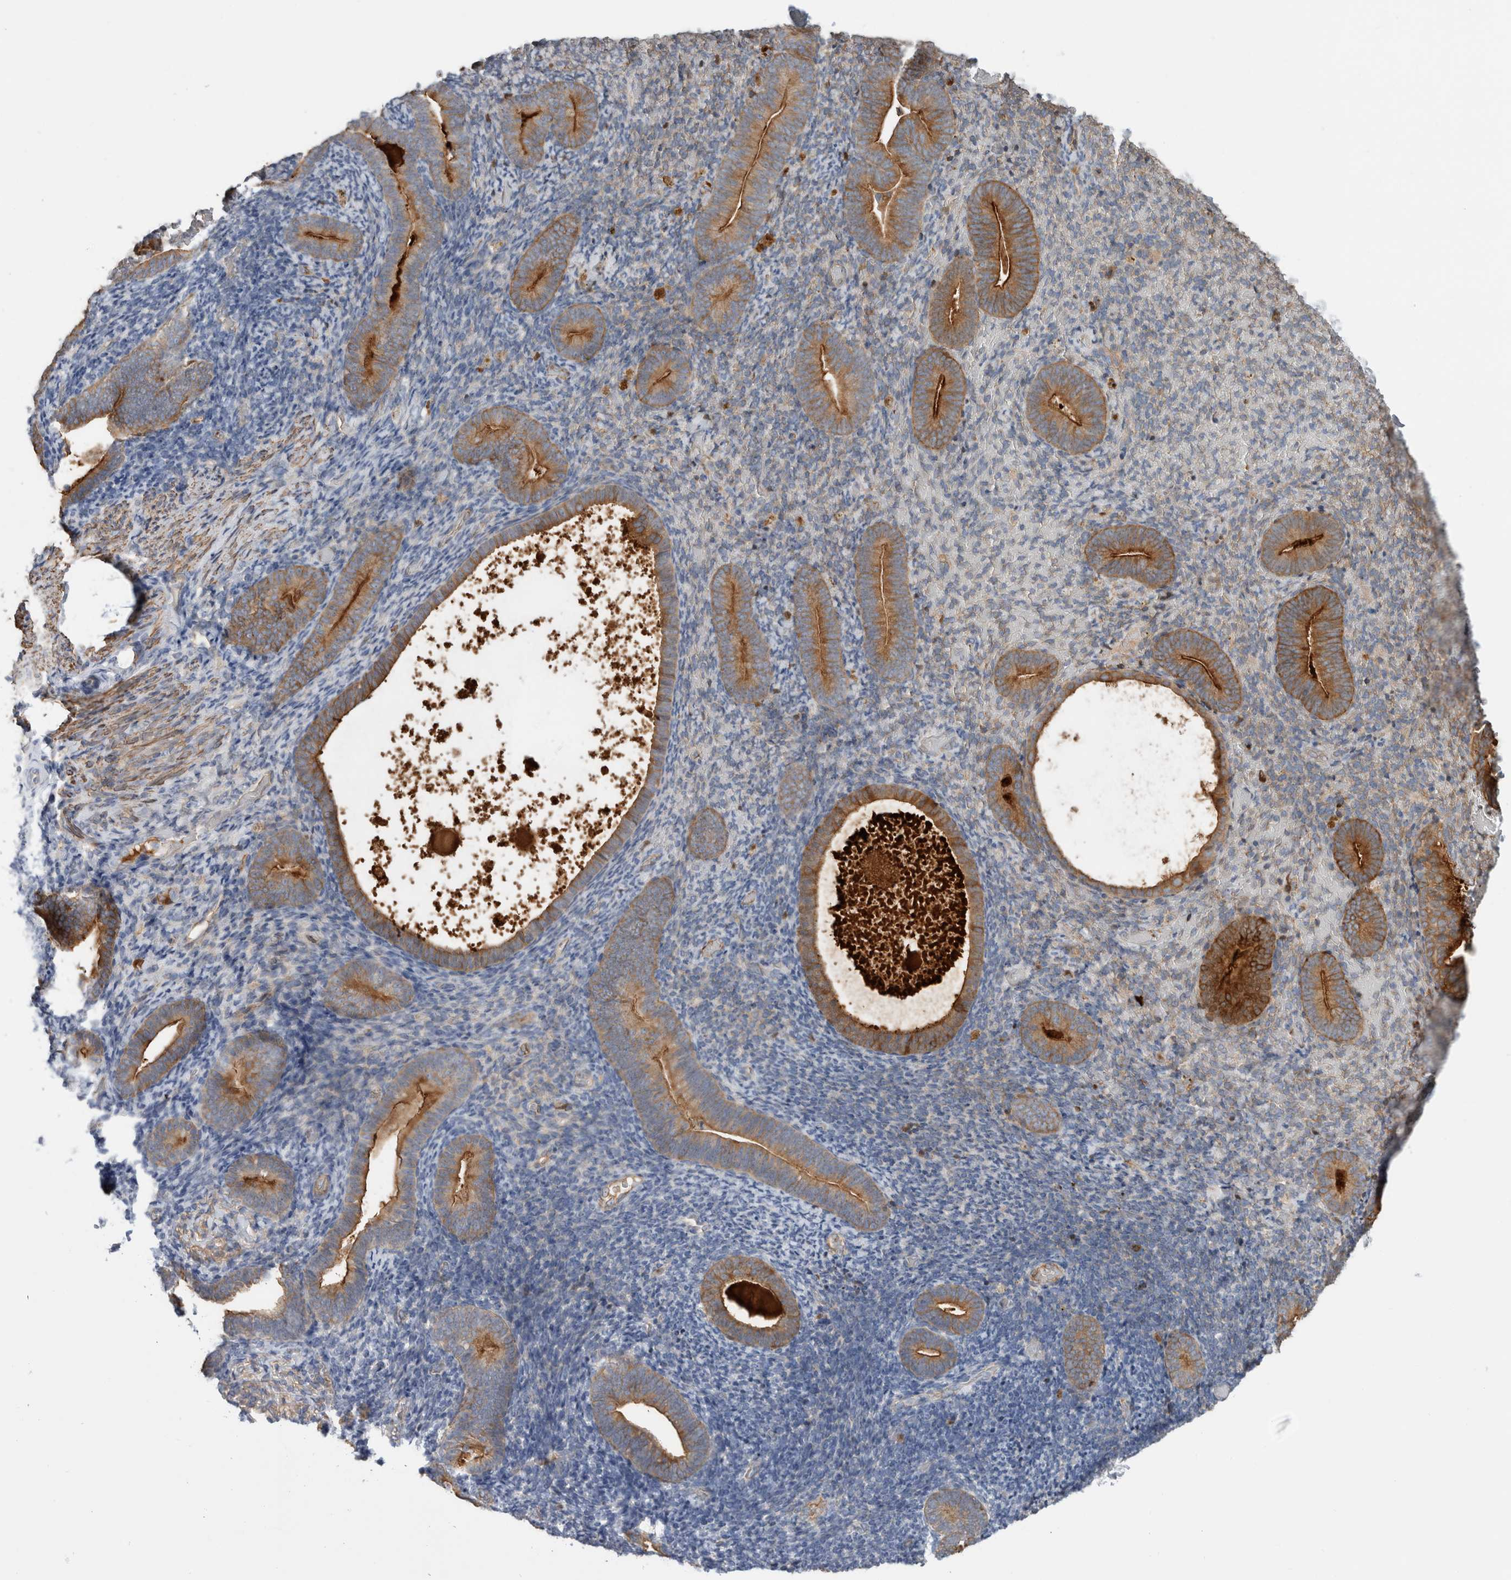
{"staining": {"intensity": "negative", "quantity": "none", "location": "none"}, "tissue": "endometrium", "cell_type": "Cells in endometrial stroma", "image_type": "normal", "snomed": [{"axis": "morphology", "description": "Normal tissue, NOS"}, {"axis": "topography", "description": "Endometrium"}], "caption": "Cells in endometrial stroma show no significant expression in unremarkable endometrium. The staining was performed using DAB to visualize the protein expression in brown, while the nuclei were stained in blue with hematoxylin (Magnification: 20x).", "gene": "CFI", "patient": {"sex": "female", "age": 51}}